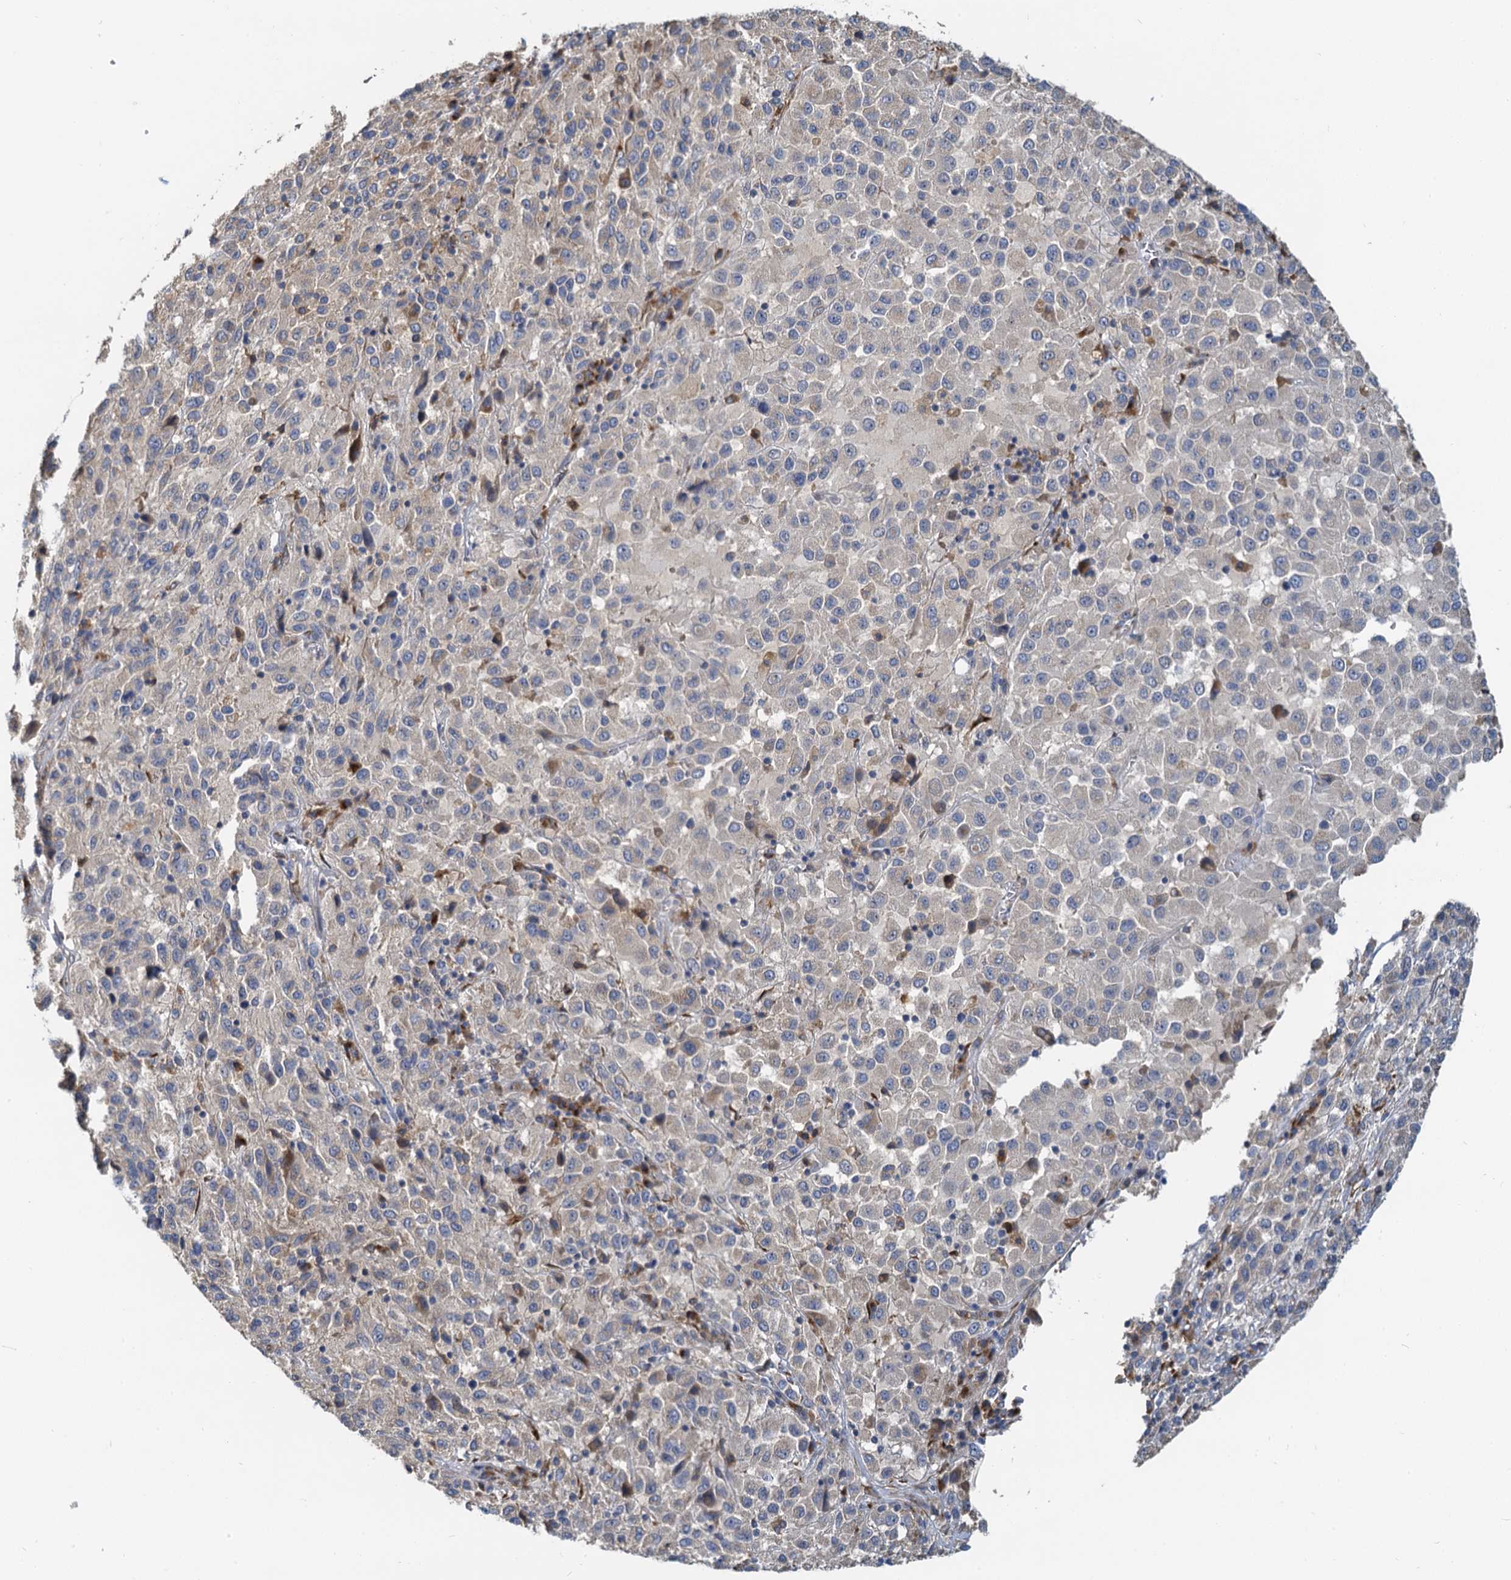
{"staining": {"intensity": "negative", "quantity": "none", "location": "none"}, "tissue": "melanoma", "cell_type": "Tumor cells", "image_type": "cancer", "snomed": [{"axis": "morphology", "description": "Malignant melanoma, Metastatic site"}, {"axis": "topography", "description": "Lung"}], "caption": "IHC of human melanoma reveals no expression in tumor cells. (Stains: DAB IHC with hematoxylin counter stain, Microscopy: brightfield microscopy at high magnification).", "gene": "NKAPD1", "patient": {"sex": "male", "age": 64}}